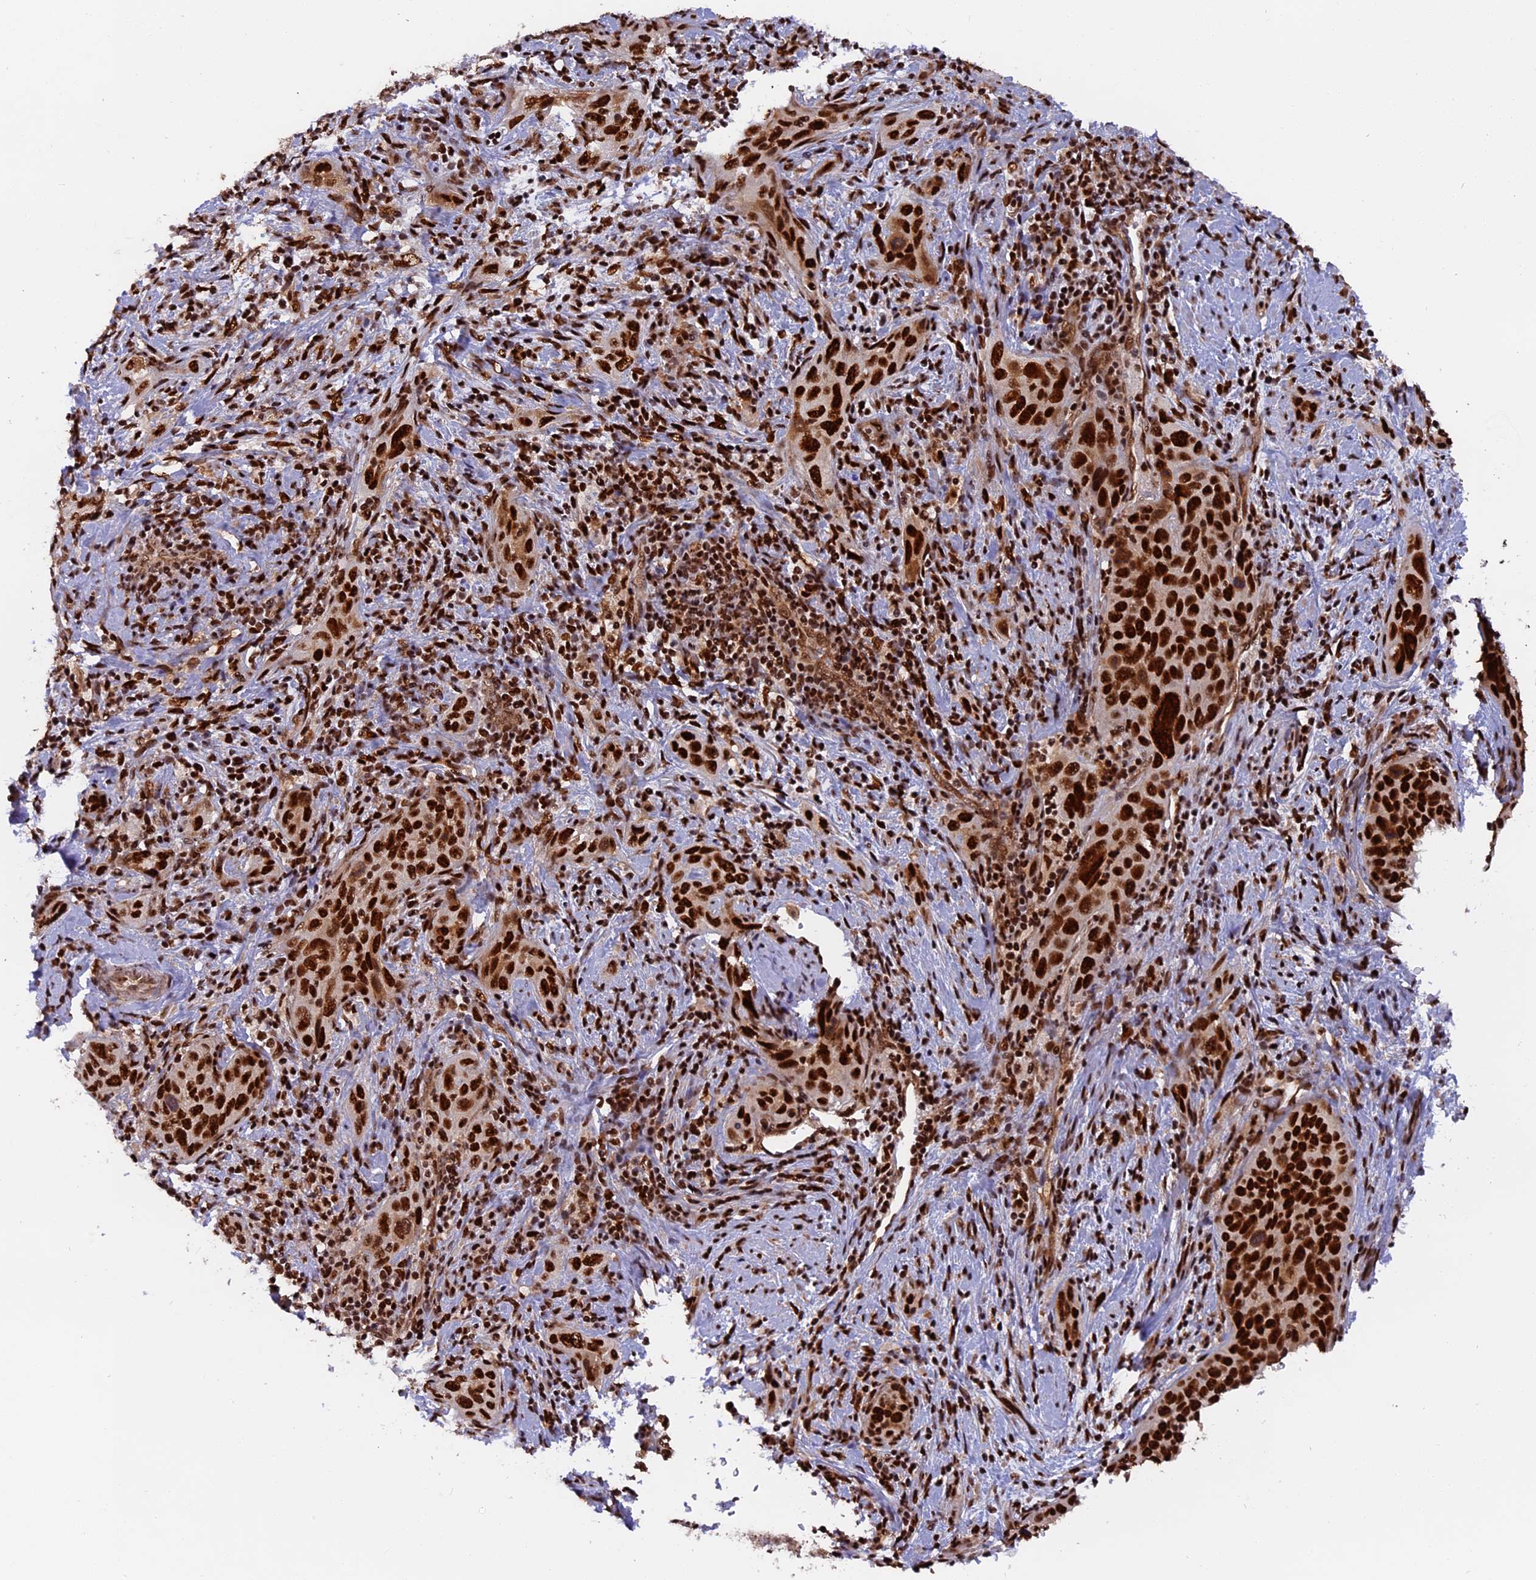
{"staining": {"intensity": "strong", "quantity": ">75%", "location": "nuclear"}, "tissue": "cervical cancer", "cell_type": "Tumor cells", "image_type": "cancer", "snomed": [{"axis": "morphology", "description": "Squamous cell carcinoma, NOS"}, {"axis": "topography", "description": "Cervix"}], "caption": "The immunohistochemical stain shows strong nuclear expression in tumor cells of cervical cancer tissue.", "gene": "RAMAC", "patient": {"sex": "female", "age": 60}}